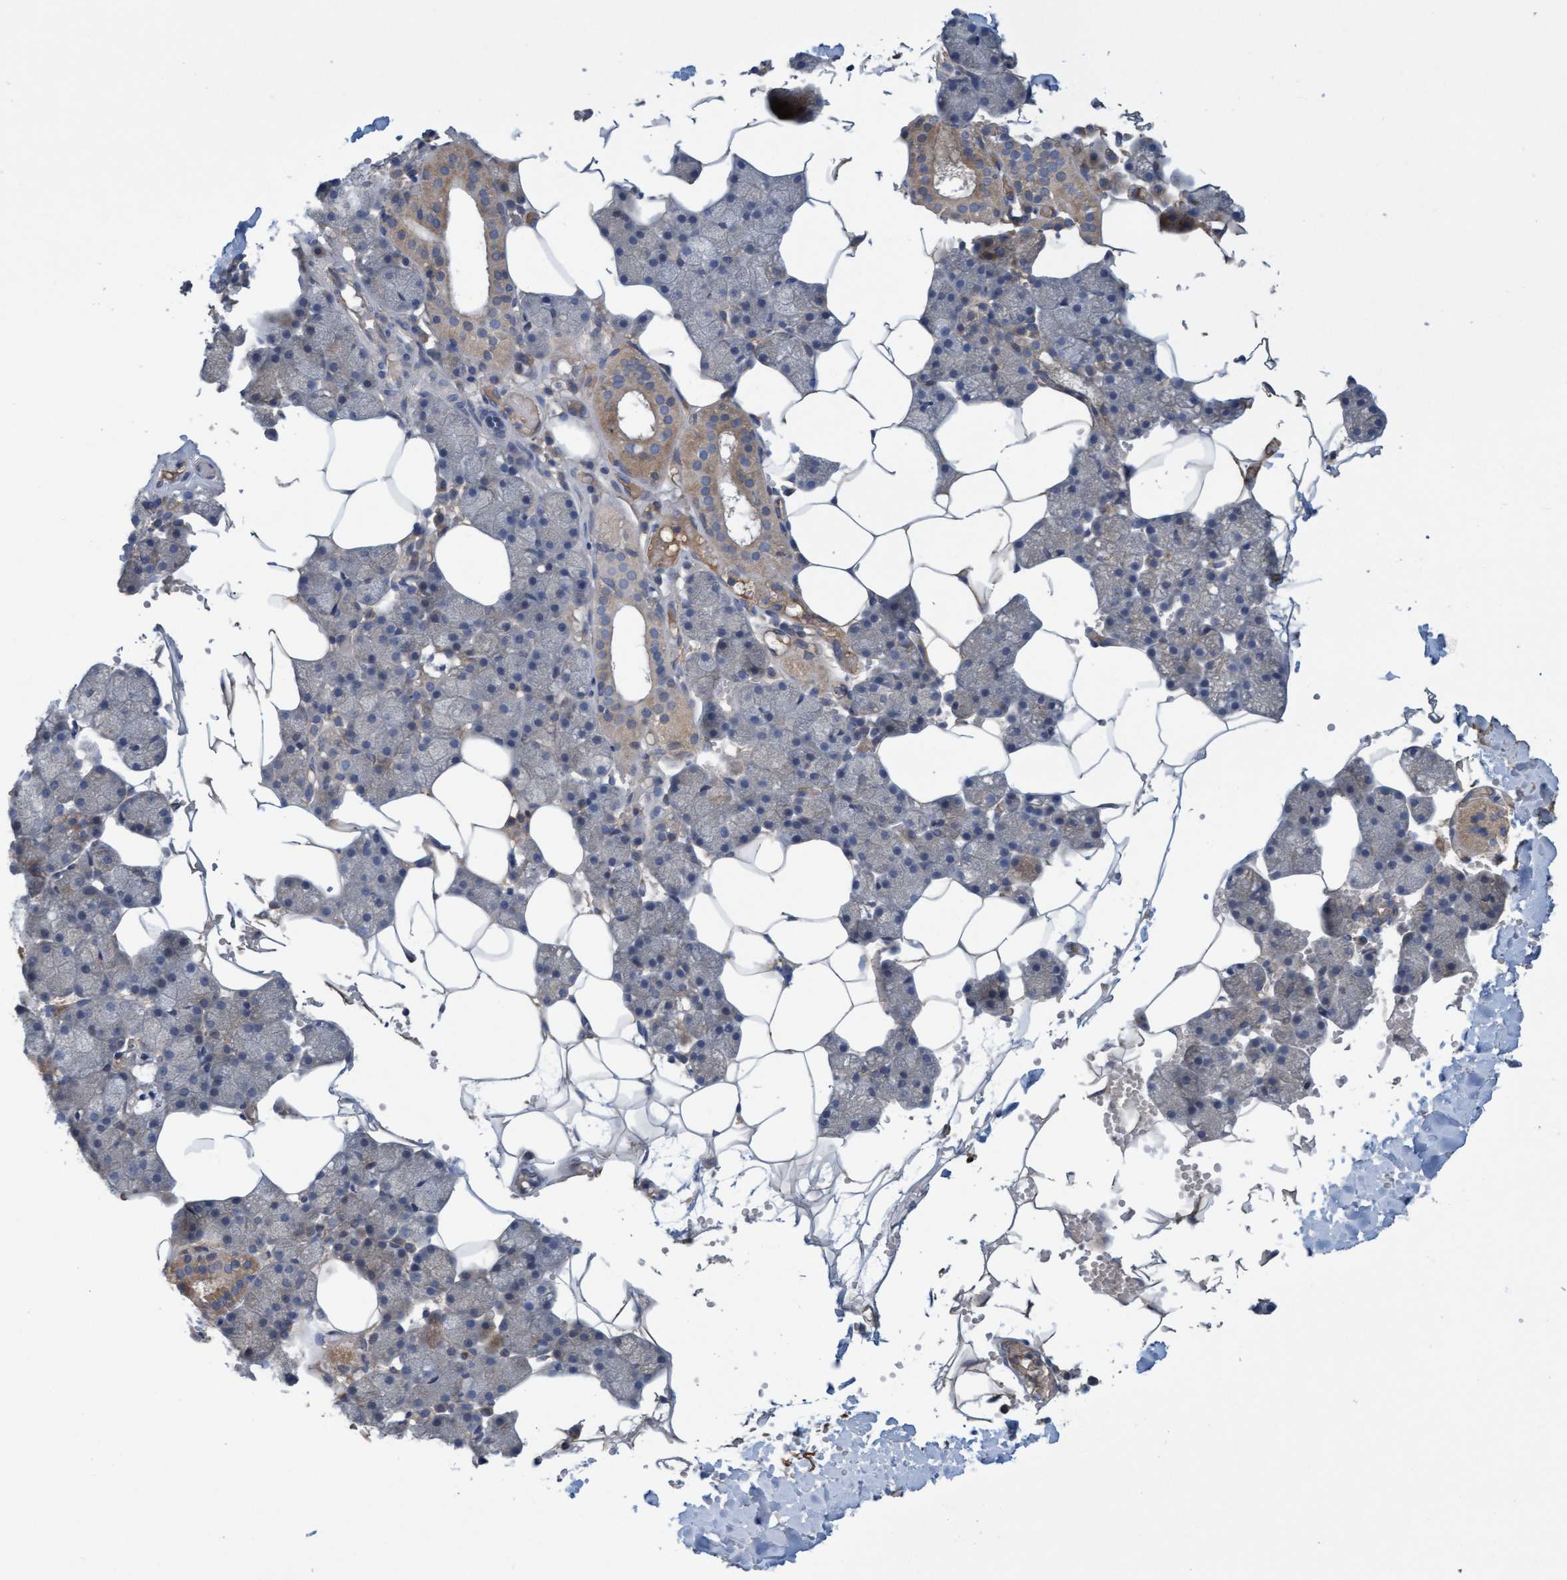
{"staining": {"intensity": "weak", "quantity": "<25%", "location": "cytoplasmic/membranous"}, "tissue": "salivary gland", "cell_type": "Glandular cells", "image_type": "normal", "snomed": [{"axis": "morphology", "description": "Normal tissue, NOS"}, {"axis": "topography", "description": "Salivary gland"}], "caption": "Immunohistochemistry photomicrograph of benign salivary gland stained for a protein (brown), which exhibits no staining in glandular cells.", "gene": "DDHD2", "patient": {"sex": "male", "age": 62}}